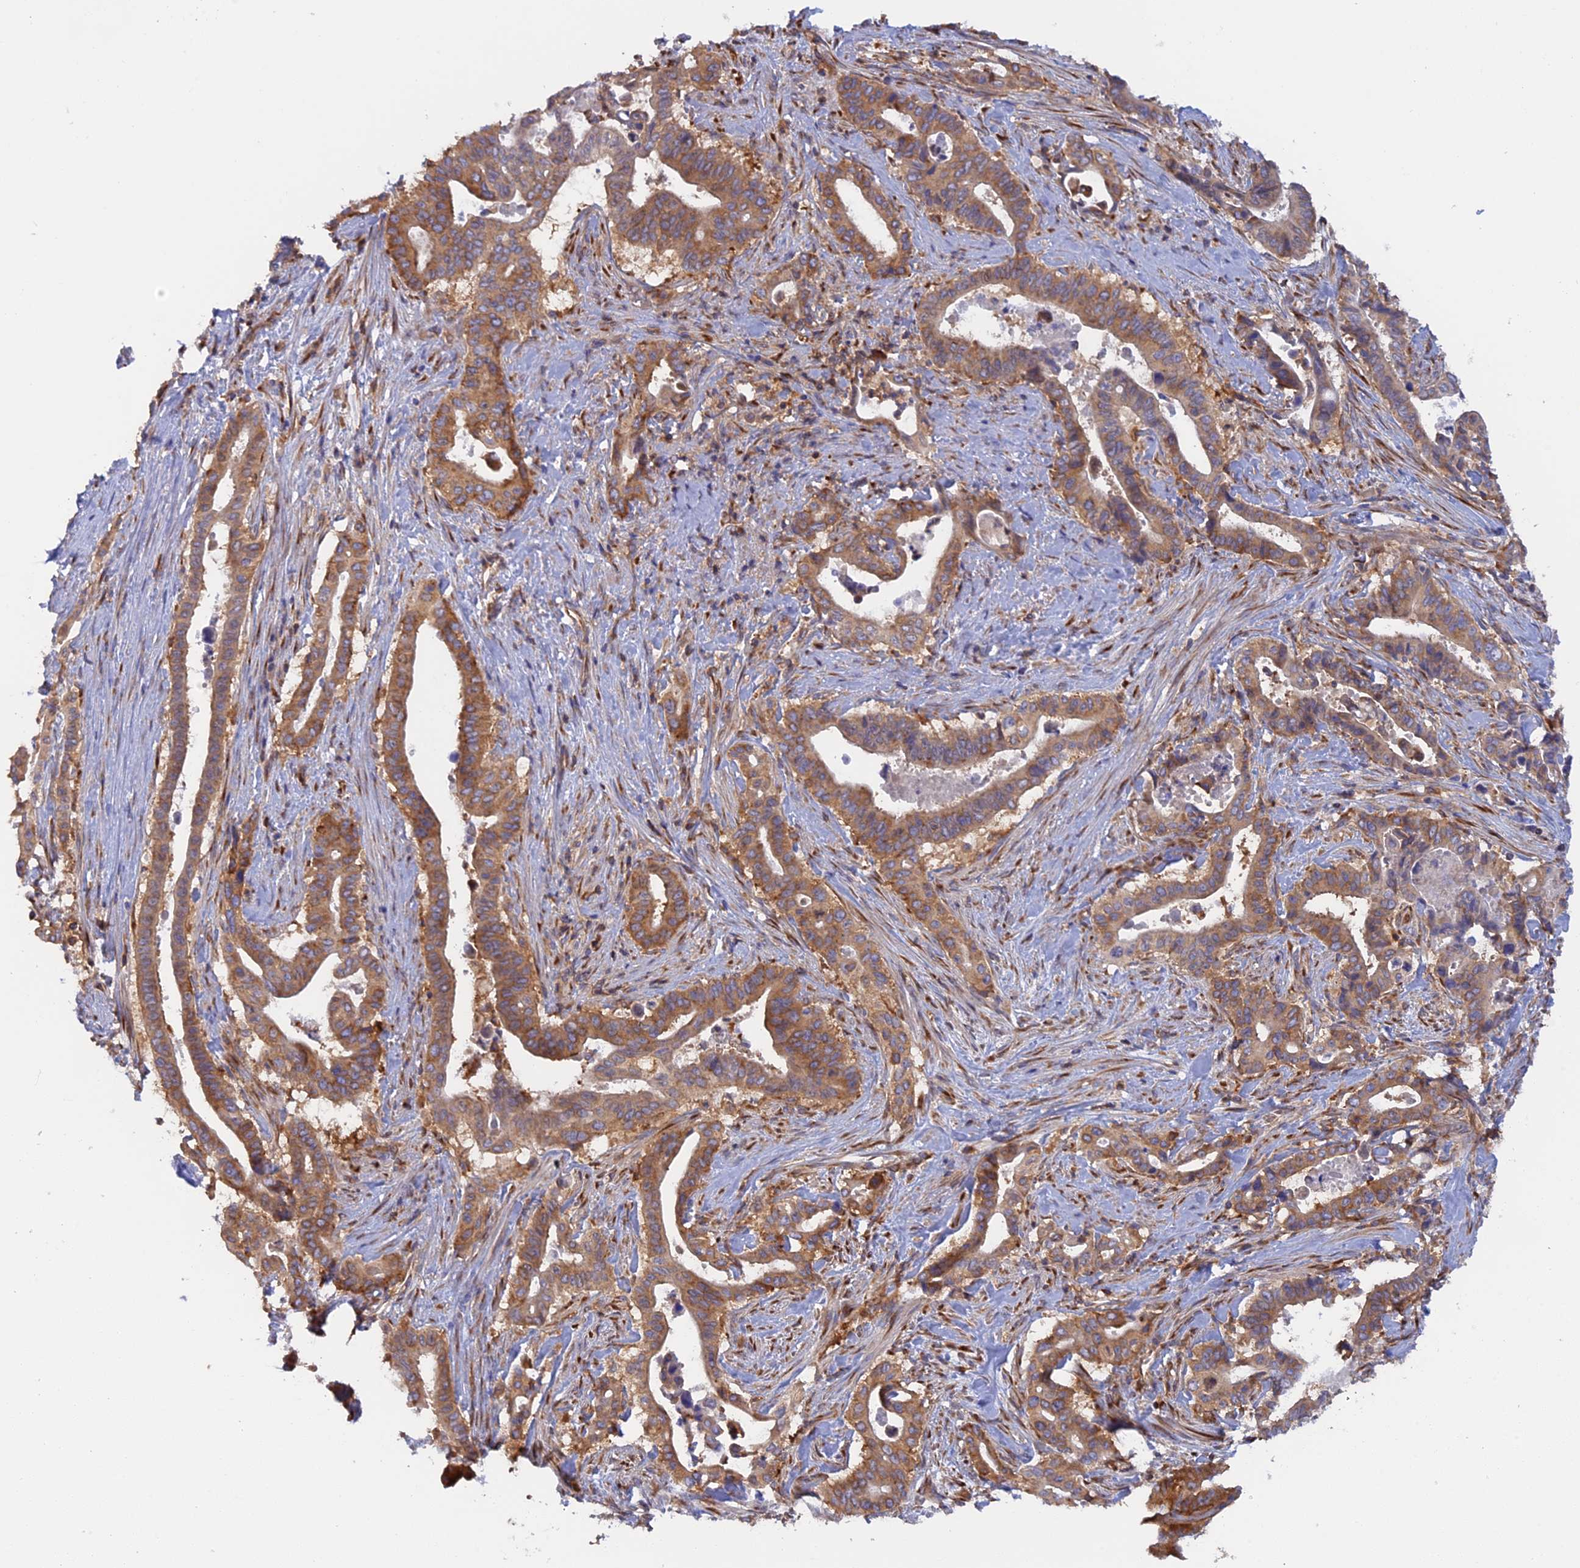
{"staining": {"intensity": "moderate", "quantity": ">75%", "location": "cytoplasmic/membranous"}, "tissue": "pancreatic cancer", "cell_type": "Tumor cells", "image_type": "cancer", "snomed": [{"axis": "morphology", "description": "Adenocarcinoma, NOS"}, {"axis": "topography", "description": "Pancreas"}], "caption": "DAB immunohistochemical staining of pancreatic adenocarcinoma shows moderate cytoplasmic/membranous protein positivity in about >75% of tumor cells.", "gene": "GMIP", "patient": {"sex": "female", "age": 77}}